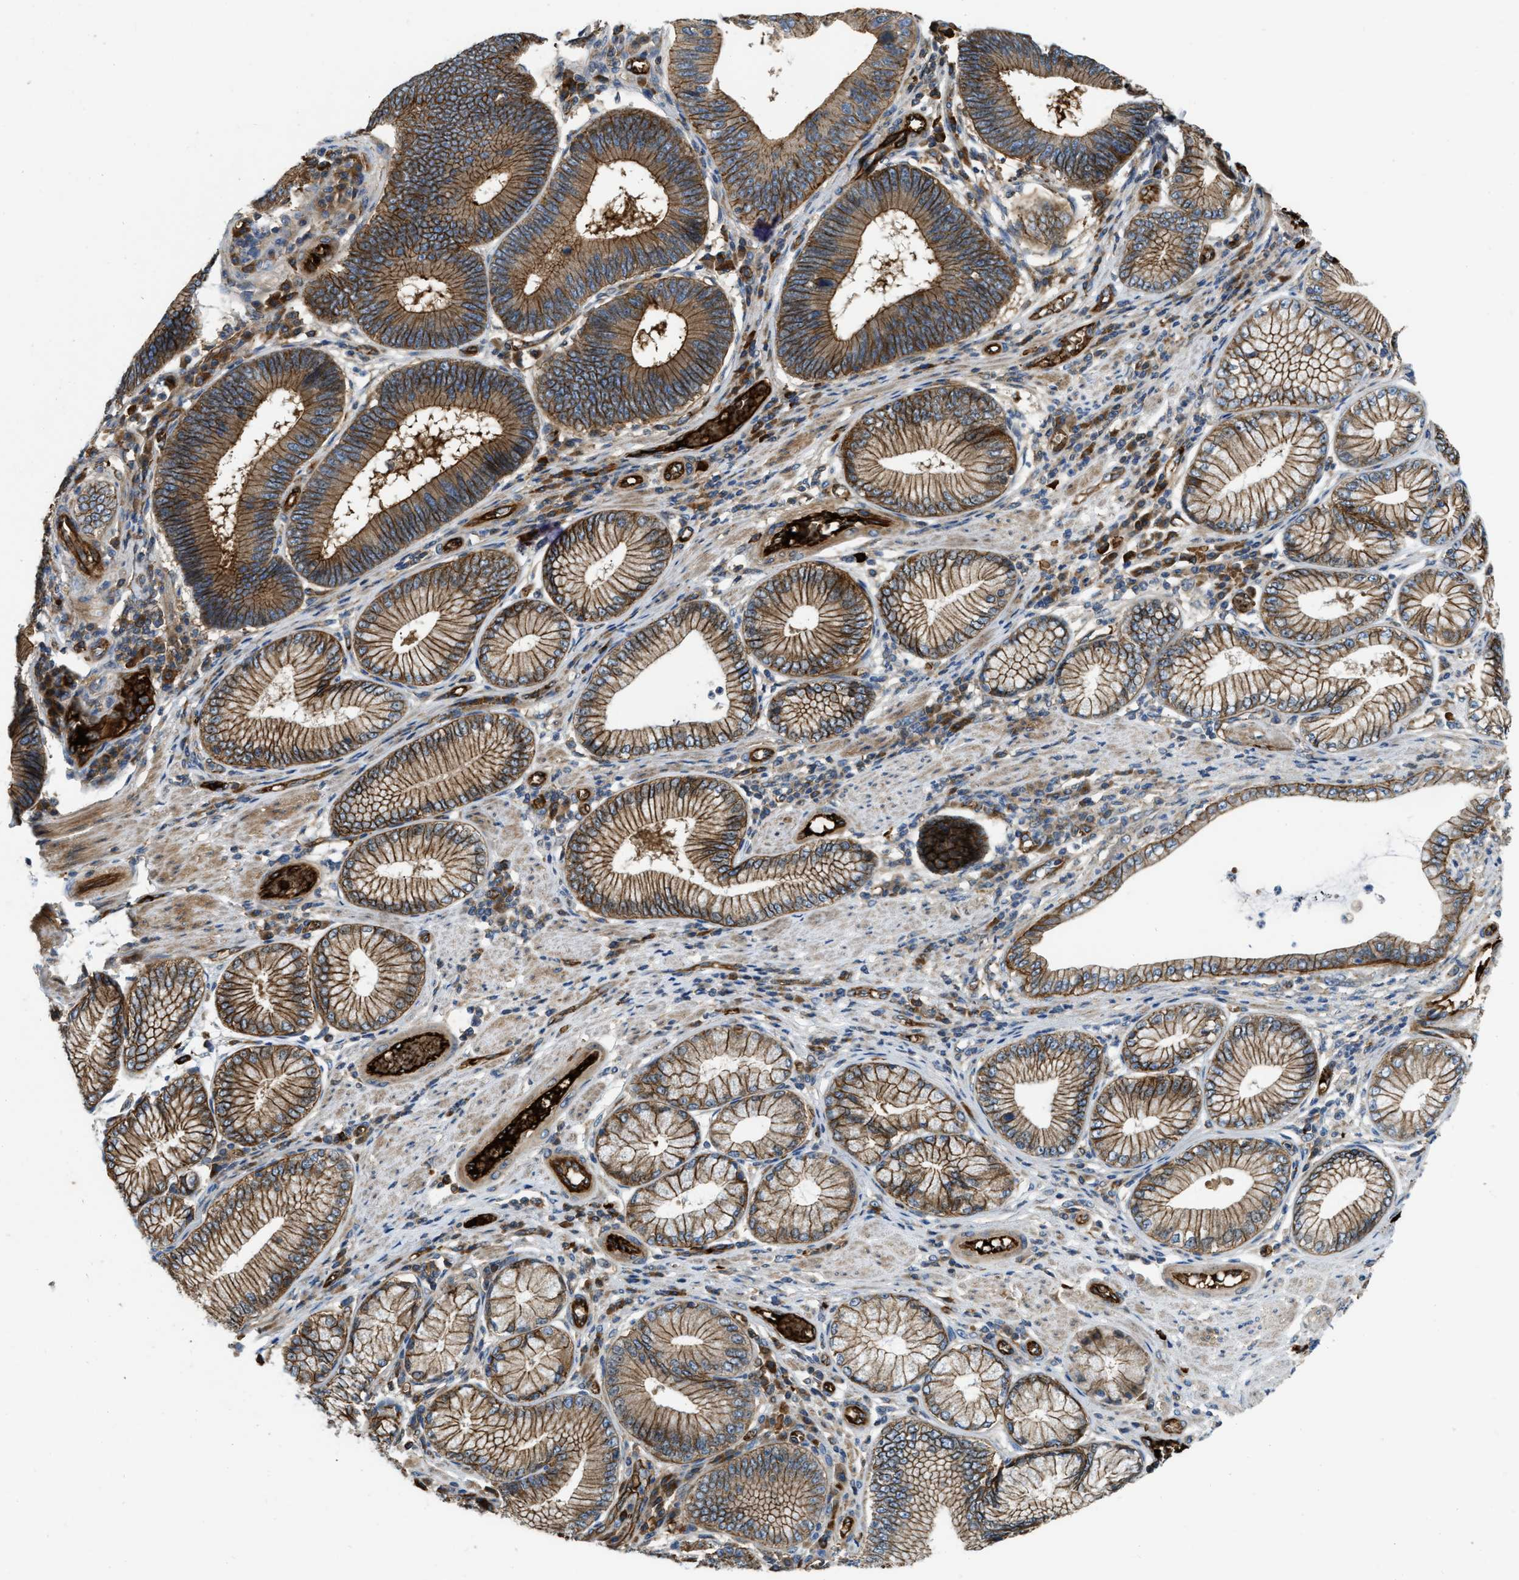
{"staining": {"intensity": "strong", "quantity": ">75%", "location": "cytoplasmic/membranous"}, "tissue": "stomach cancer", "cell_type": "Tumor cells", "image_type": "cancer", "snomed": [{"axis": "morphology", "description": "Adenocarcinoma, NOS"}, {"axis": "topography", "description": "Stomach"}], "caption": "This is a histology image of IHC staining of stomach adenocarcinoma, which shows strong positivity in the cytoplasmic/membranous of tumor cells.", "gene": "ERC1", "patient": {"sex": "male", "age": 59}}